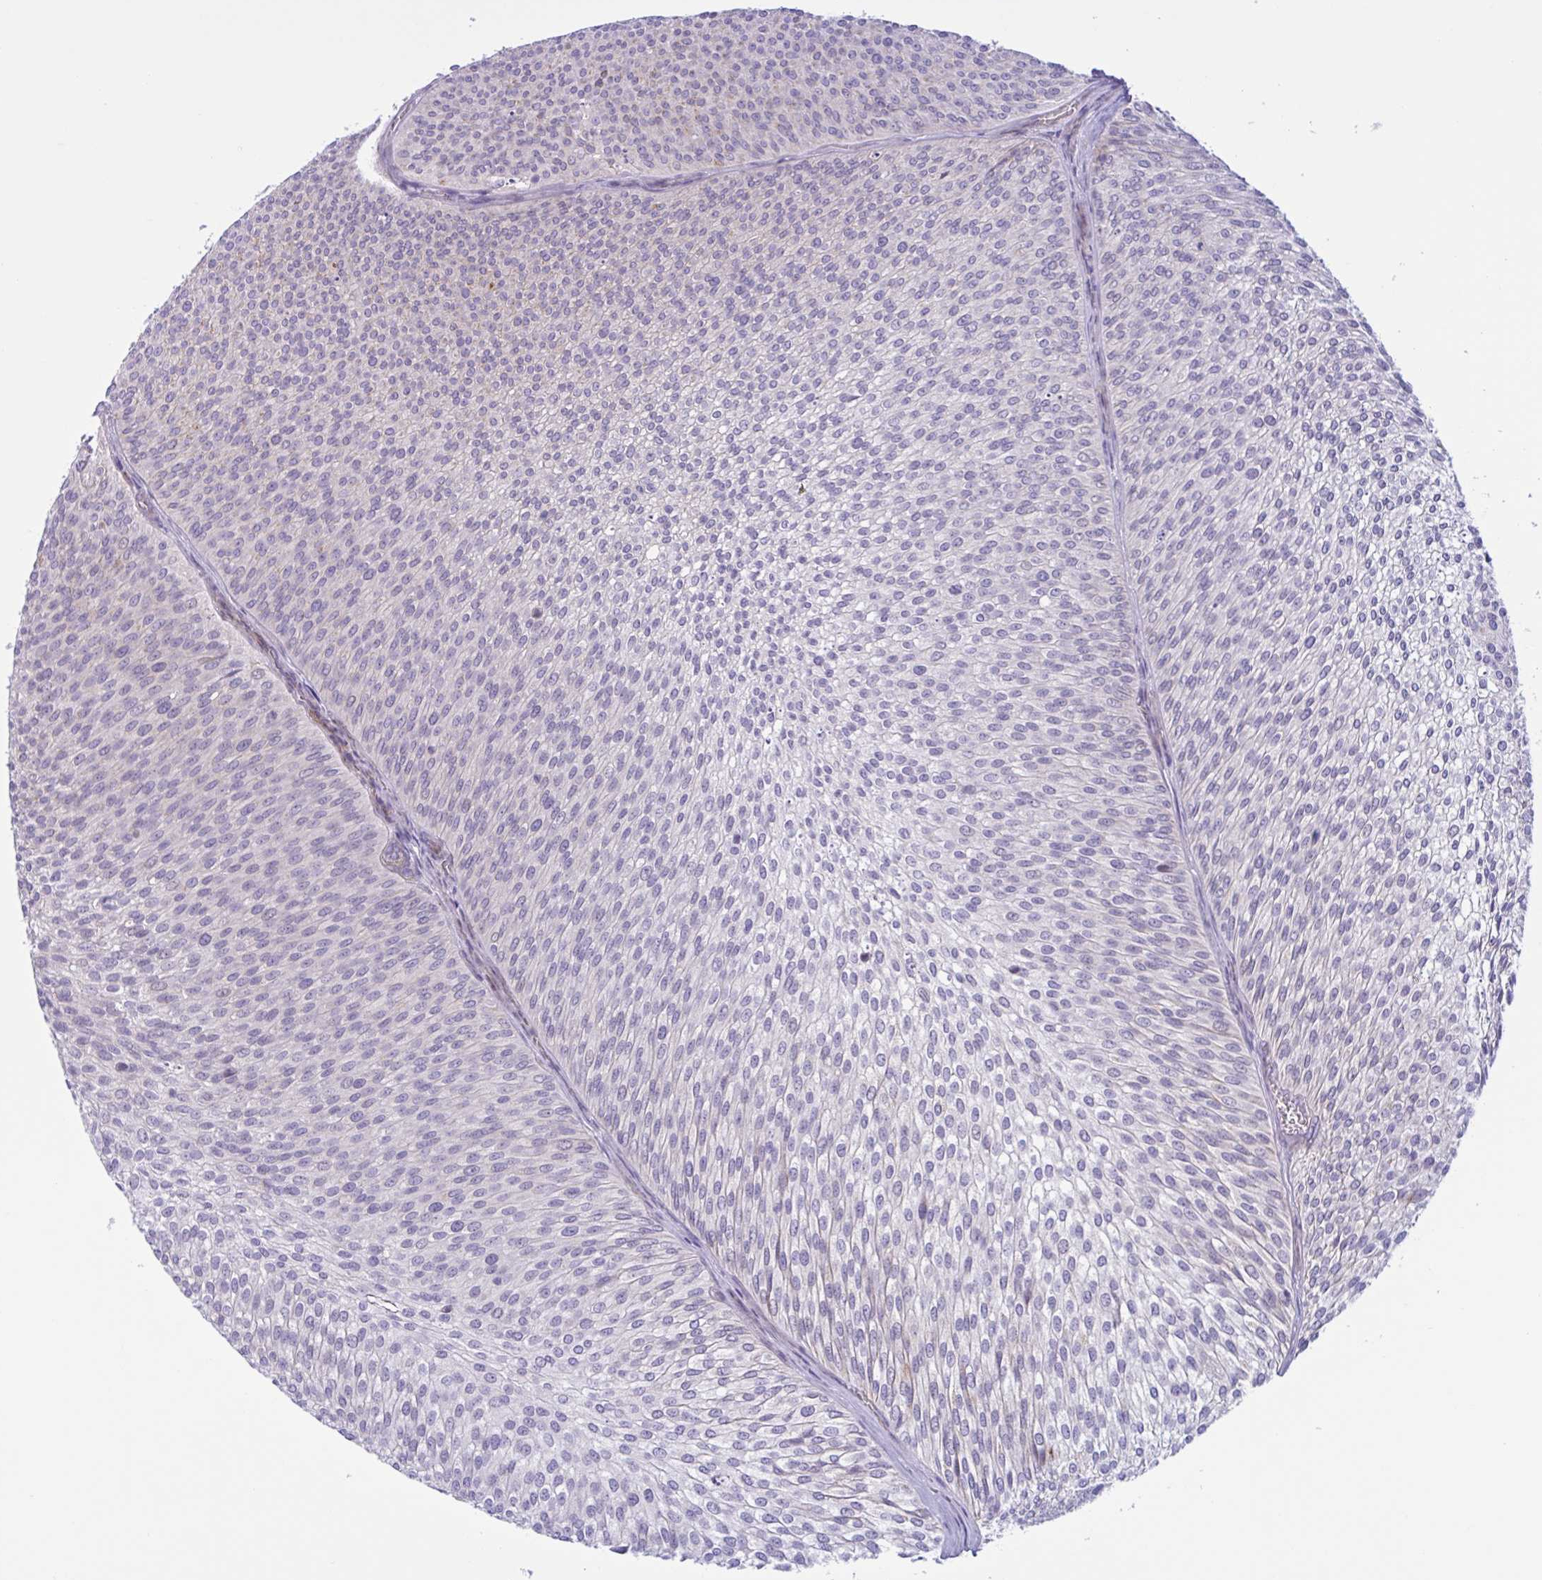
{"staining": {"intensity": "negative", "quantity": "none", "location": "none"}, "tissue": "urothelial cancer", "cell_type": "Tumor cells", "image_type": "cancer", "snomed": [{"axis": "morphology", "description": "Urothelial carcinoma, Low grade"}, {"axis": "topography", "description": "Urinary bladder"}], "caption": "DAB (3,3'-diaminobenzidine) immunohistochemical staining of low-grade urothelial carcinoma demonstrates no significant positivity in tumor cells.", "gene": "AHCYL2", "patient": {"sex": "male", "age": 91}}